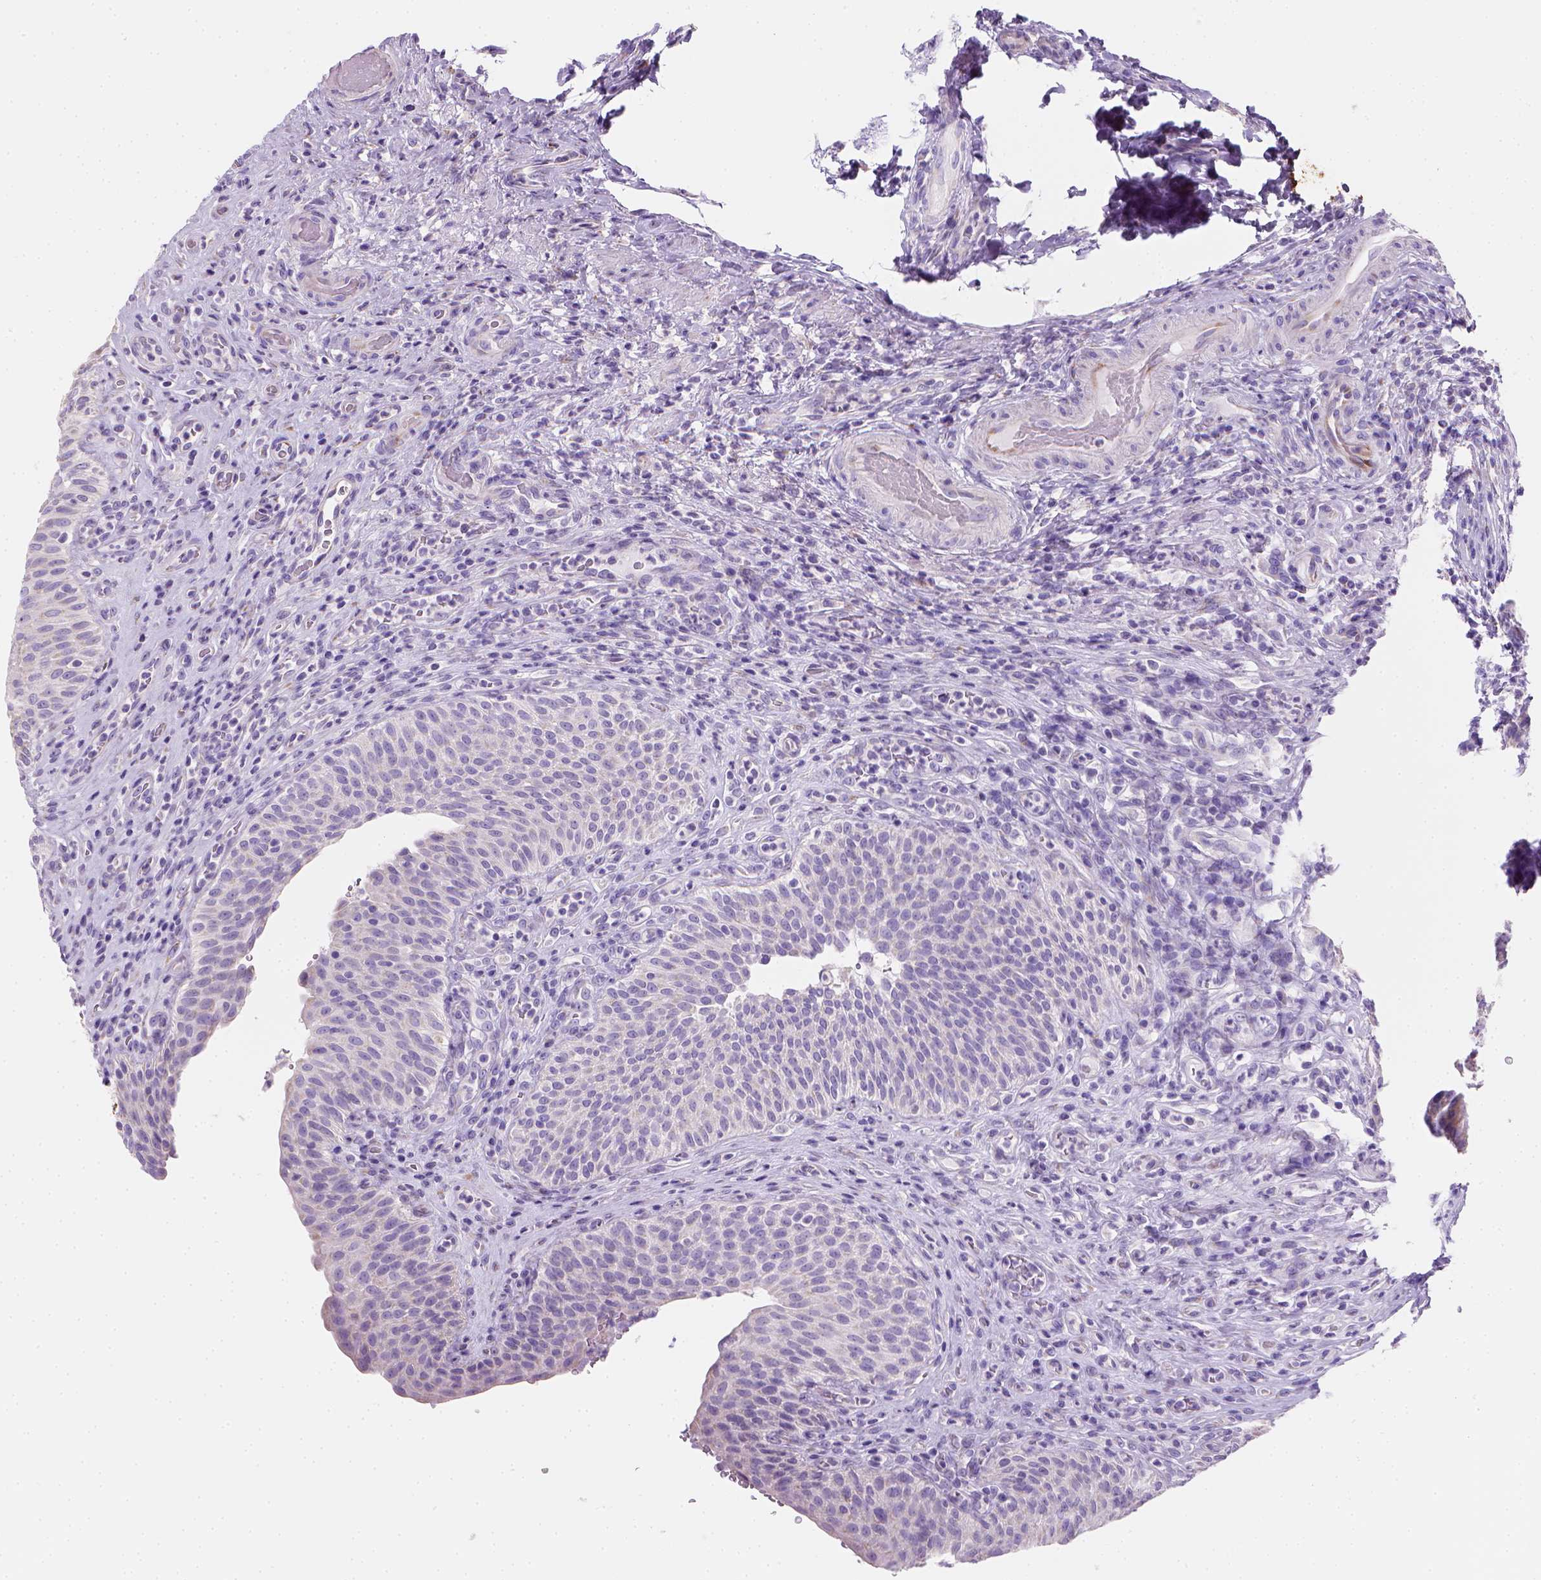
{"staining": {"intensity": "negative", "quantity": "none", "location": "none"}, "tissue": "urinary bladder", "cell_type": "Urothelial cells", "image_type": "normal", "snomed": [{"axis": "morphology", "description": "Normal tissue, NOS"}, {"axis": "topography", "description": "Urinary bladder"}, {"axis": "topography", "description": "Peripheral nerve tissue"}], "caption": "This is an immunohistochemistry (IHC) histopathology image of normal urinary bladder. There is no staining in urothelial cells.", "gene": "CES2", "patient": {"sex": "male", "age": 66}}